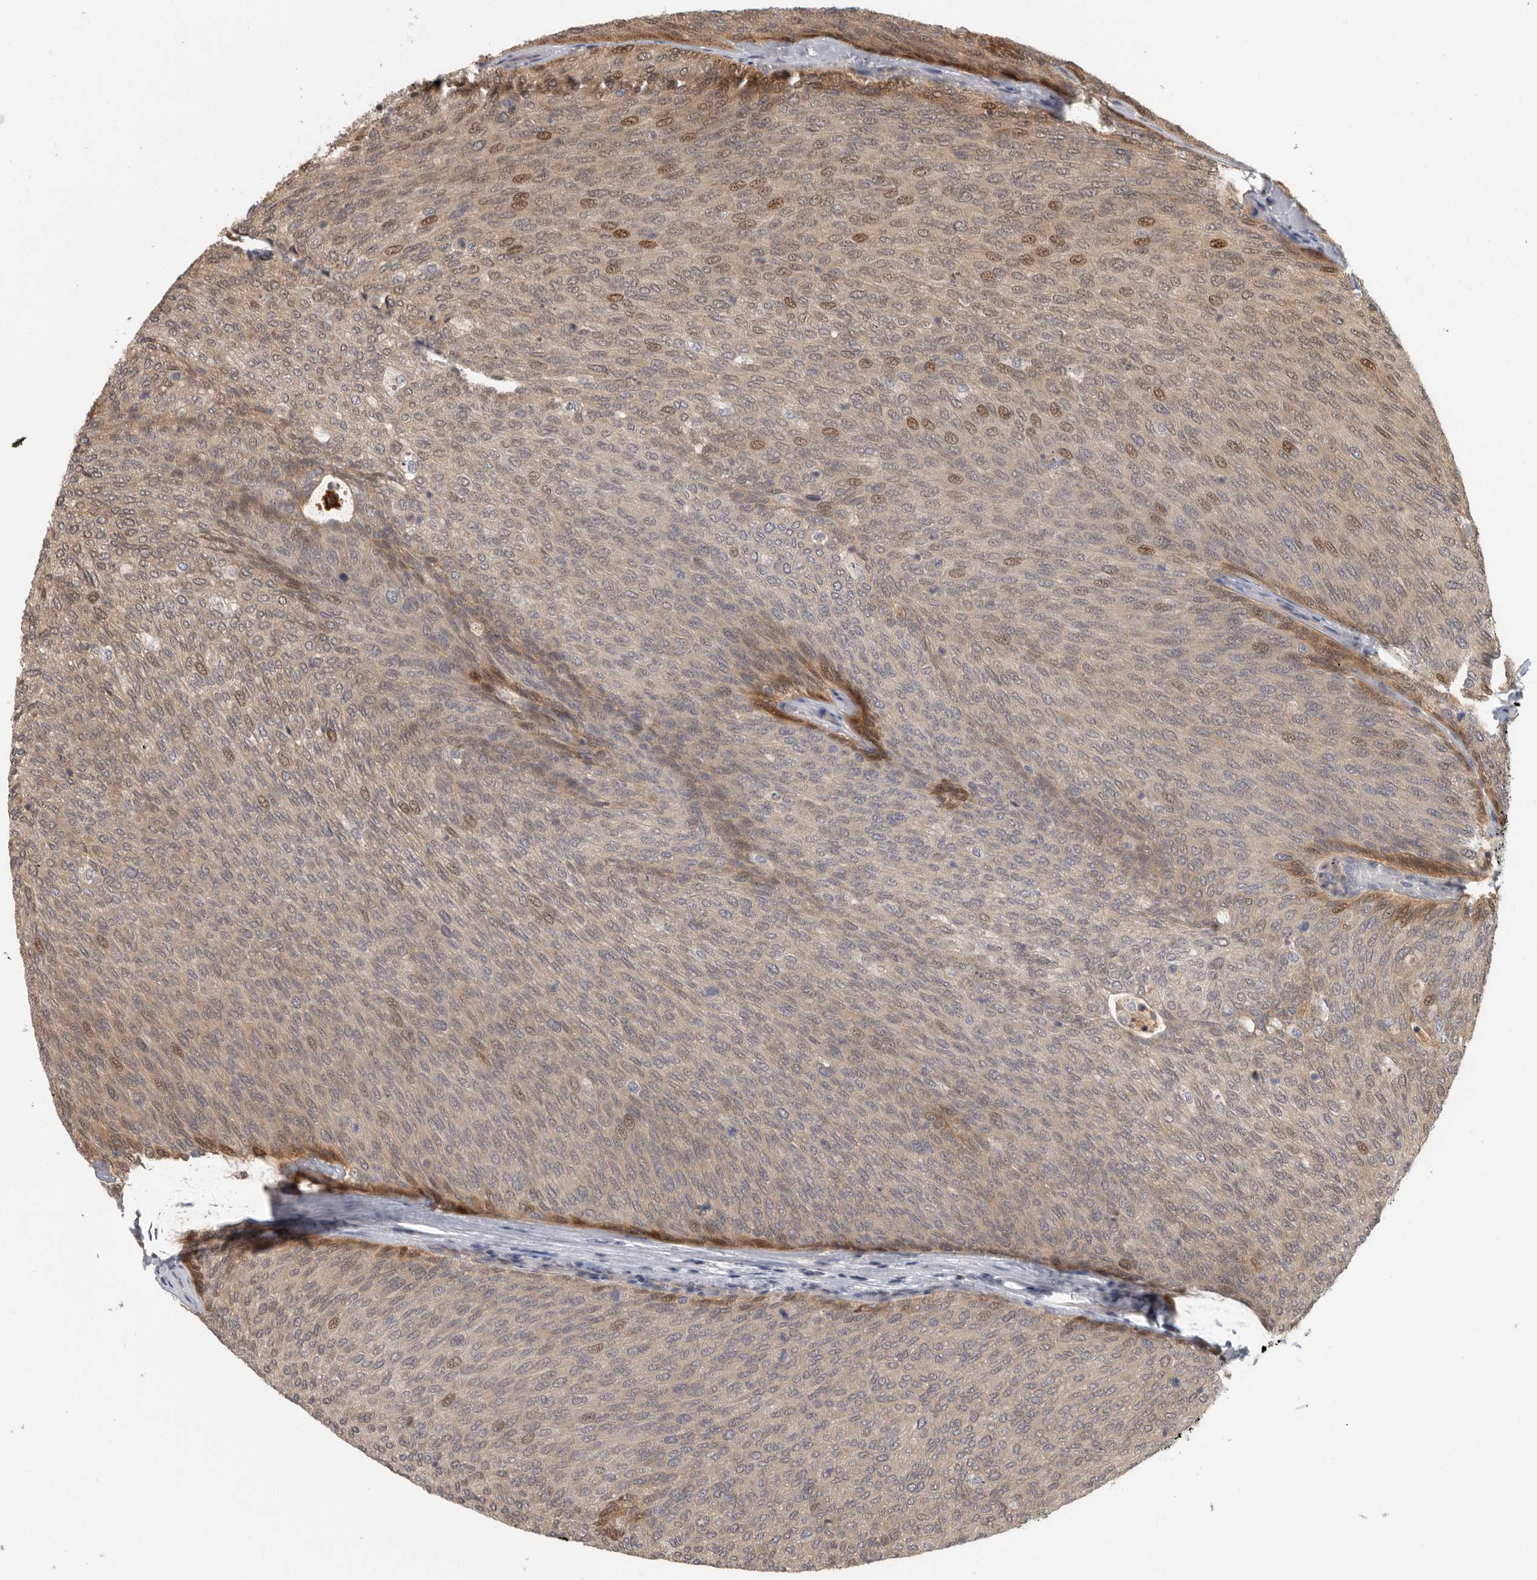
{"staining": {"intensity": "moderate", "quantity": ">75%", "location": "cytoplasmic/membranous,nuclear"}, "tissue": "urothelial cancer", "cell_type": "Tumor cells", "image_type": "cancer", "snomed": [{"axis": "morphology", "description": "Urothelial carcinoma, Low grade"}, {"axis": "topography", "description": "Urinary bladder"}], "caption": "Immunohistochemistry (IHC) histopathology image of human low-grade urothelial carcinoma stained for a protein (brown), which exhibits medium levels of moderate cytoplasmic/membranous and nuclear staining in about >75% of tumor cells.", "gene": "SWT1", "patient": {"sex": "female", "age": 79}}